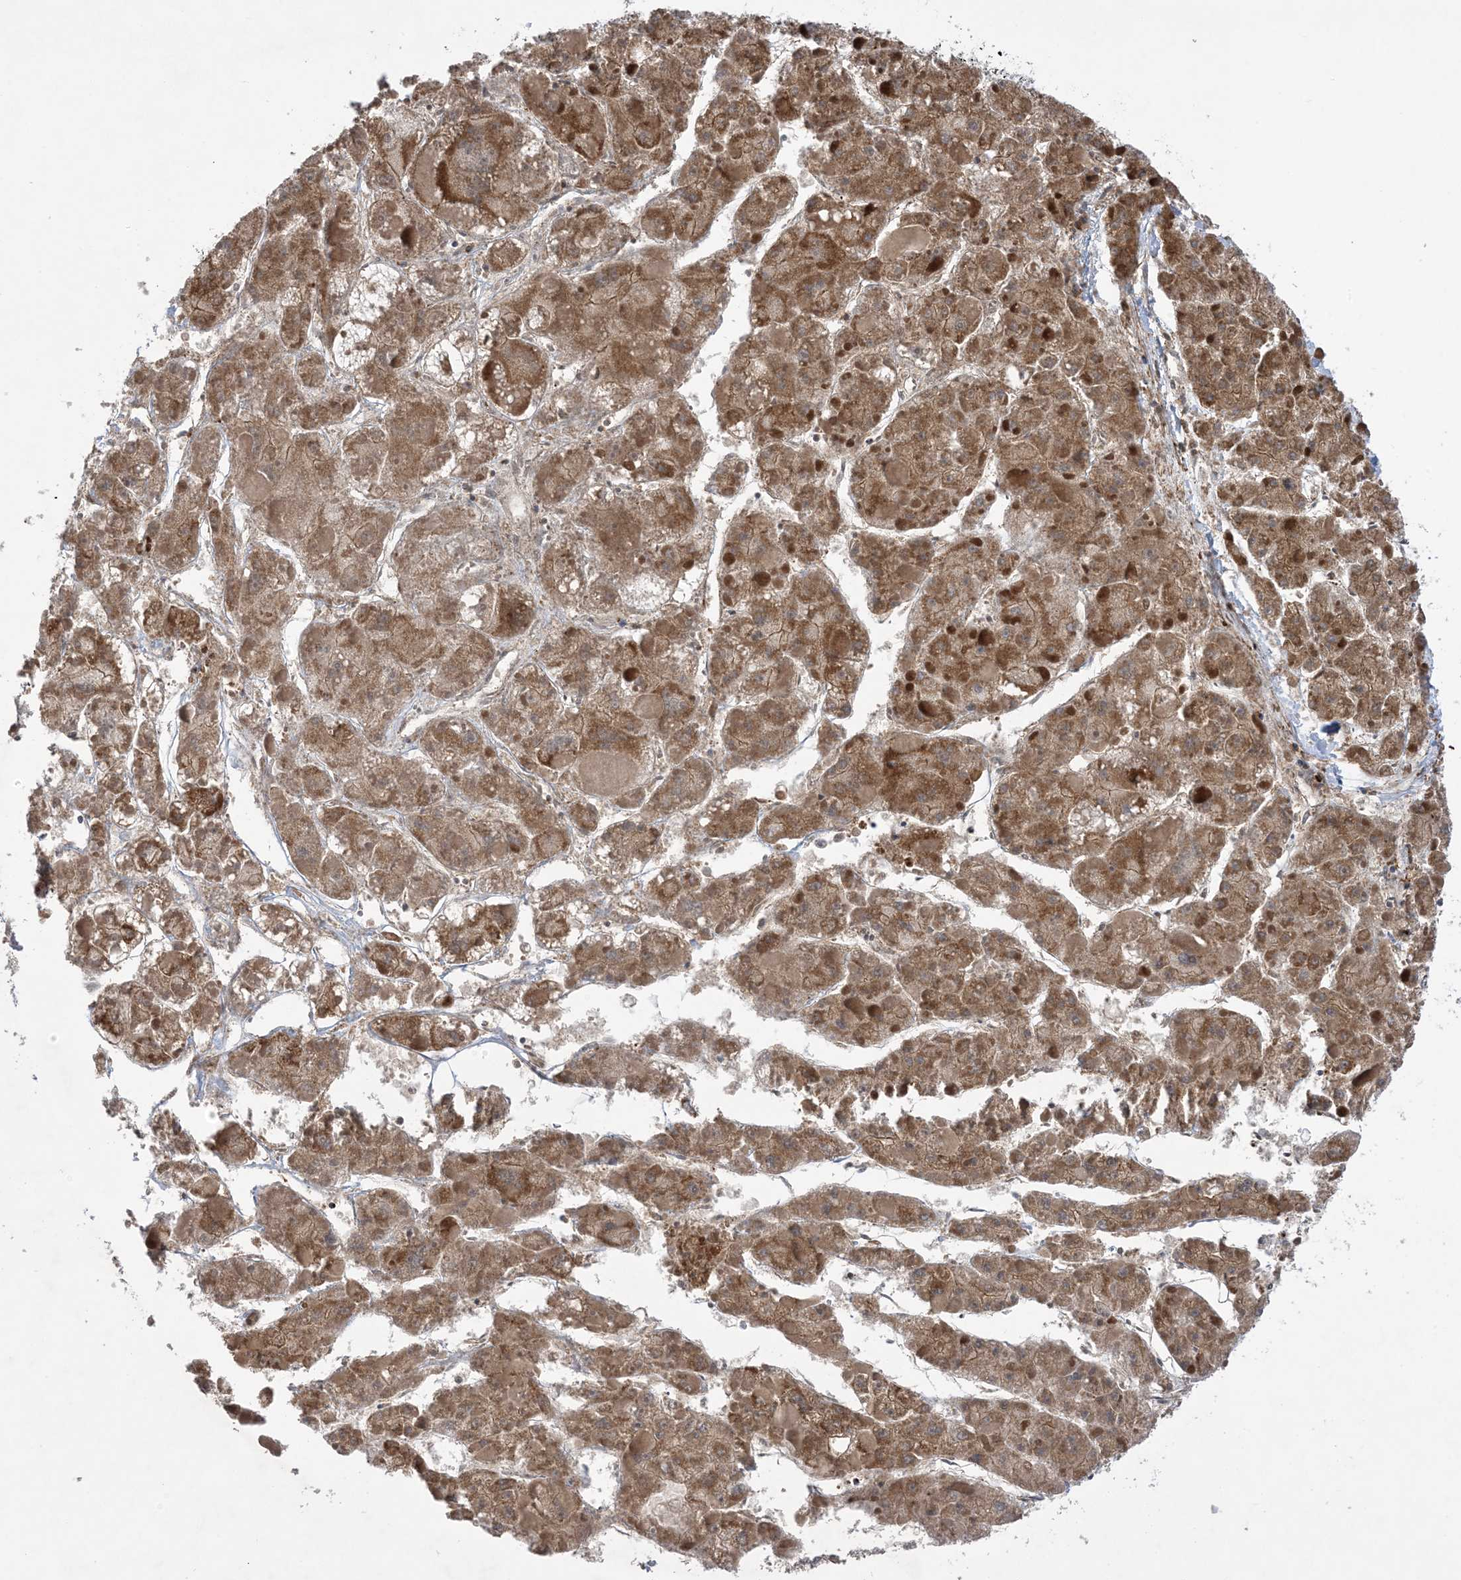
{"staining": {"intensity": "moderate", "quantity": ">75%", "location": "cytoplasmic/membranous"}, "tissue": "liver cancer", "cell_type": "Tumor cells", "image_type": "cancer", "snomed": [{"axis": "morphology", "description": "Carcinoma, Hepatocellular, NOS"}, {"axis": "topography", "description": "Liver"}], "caption": "IHC (DAB) staining of human hepatocellular carcinoma (liver) displays moderate cytoplasmic/membranous protein staining in approximately >75% of tumor cells.", "gene": "ZNF8", "patient": {"sex": "female", "age": 73}}